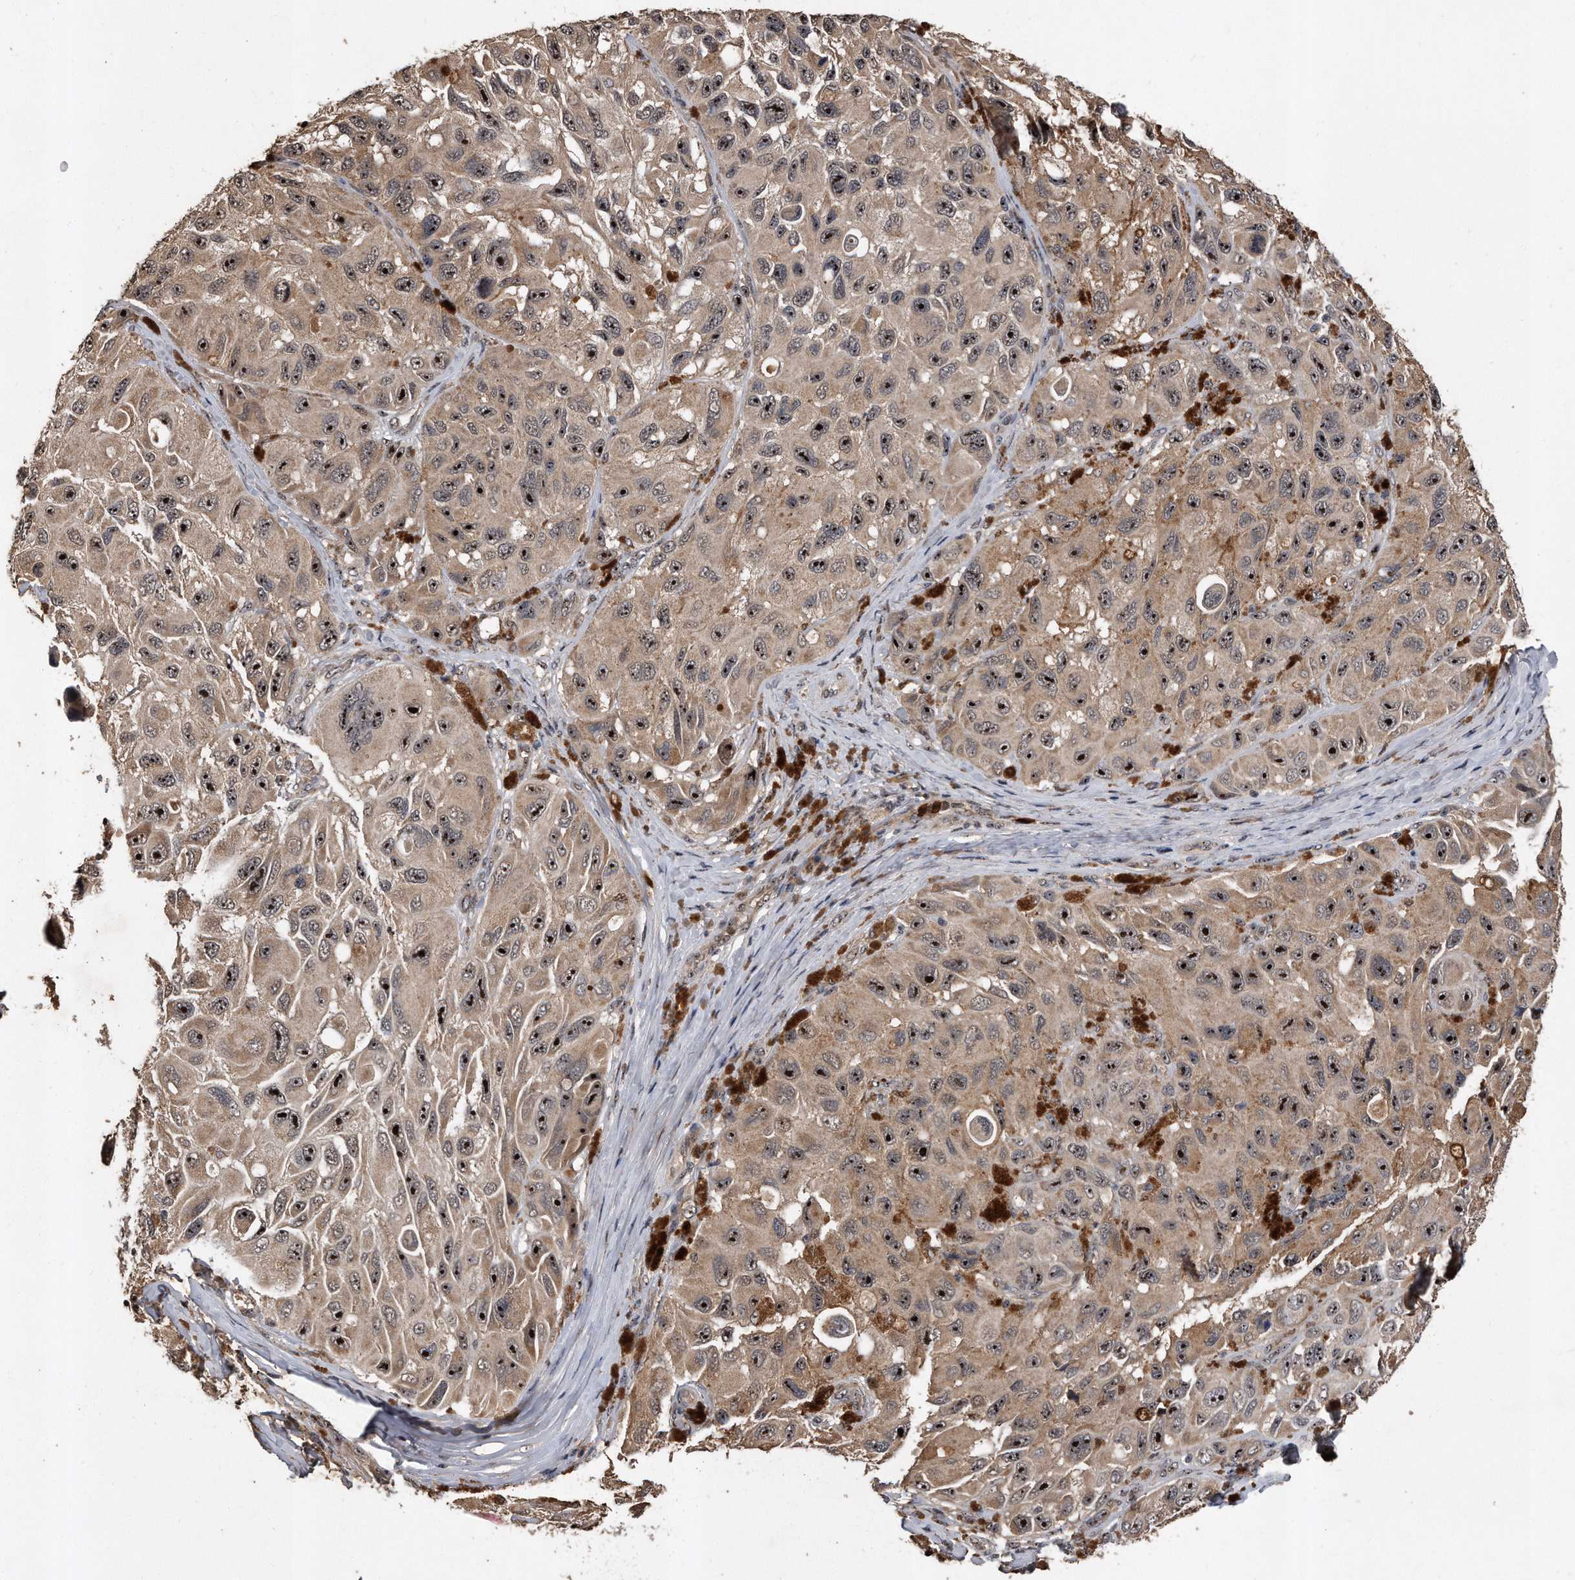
{"staining": {"intensity": "strong", "quantity": ">75%", "location": "cytoplasmic/membranous,nuclear"}, "tissue": "melanoma", "cell_type": "Tumor cells", "image_type": "cancer", "snomed": [{"axis": "morphology", "description": "Malignant melanoma, NOS"}, {"axis": "topography", "description": "Skin"}], "caption": "Malignant melanoma stained with a brown dye displays strong cytoplasmic/membranous and nuclear positive staining in about >75% of tumor cells.", "gene": "PELO", "patient": {"sex": "female", "age": 73}}